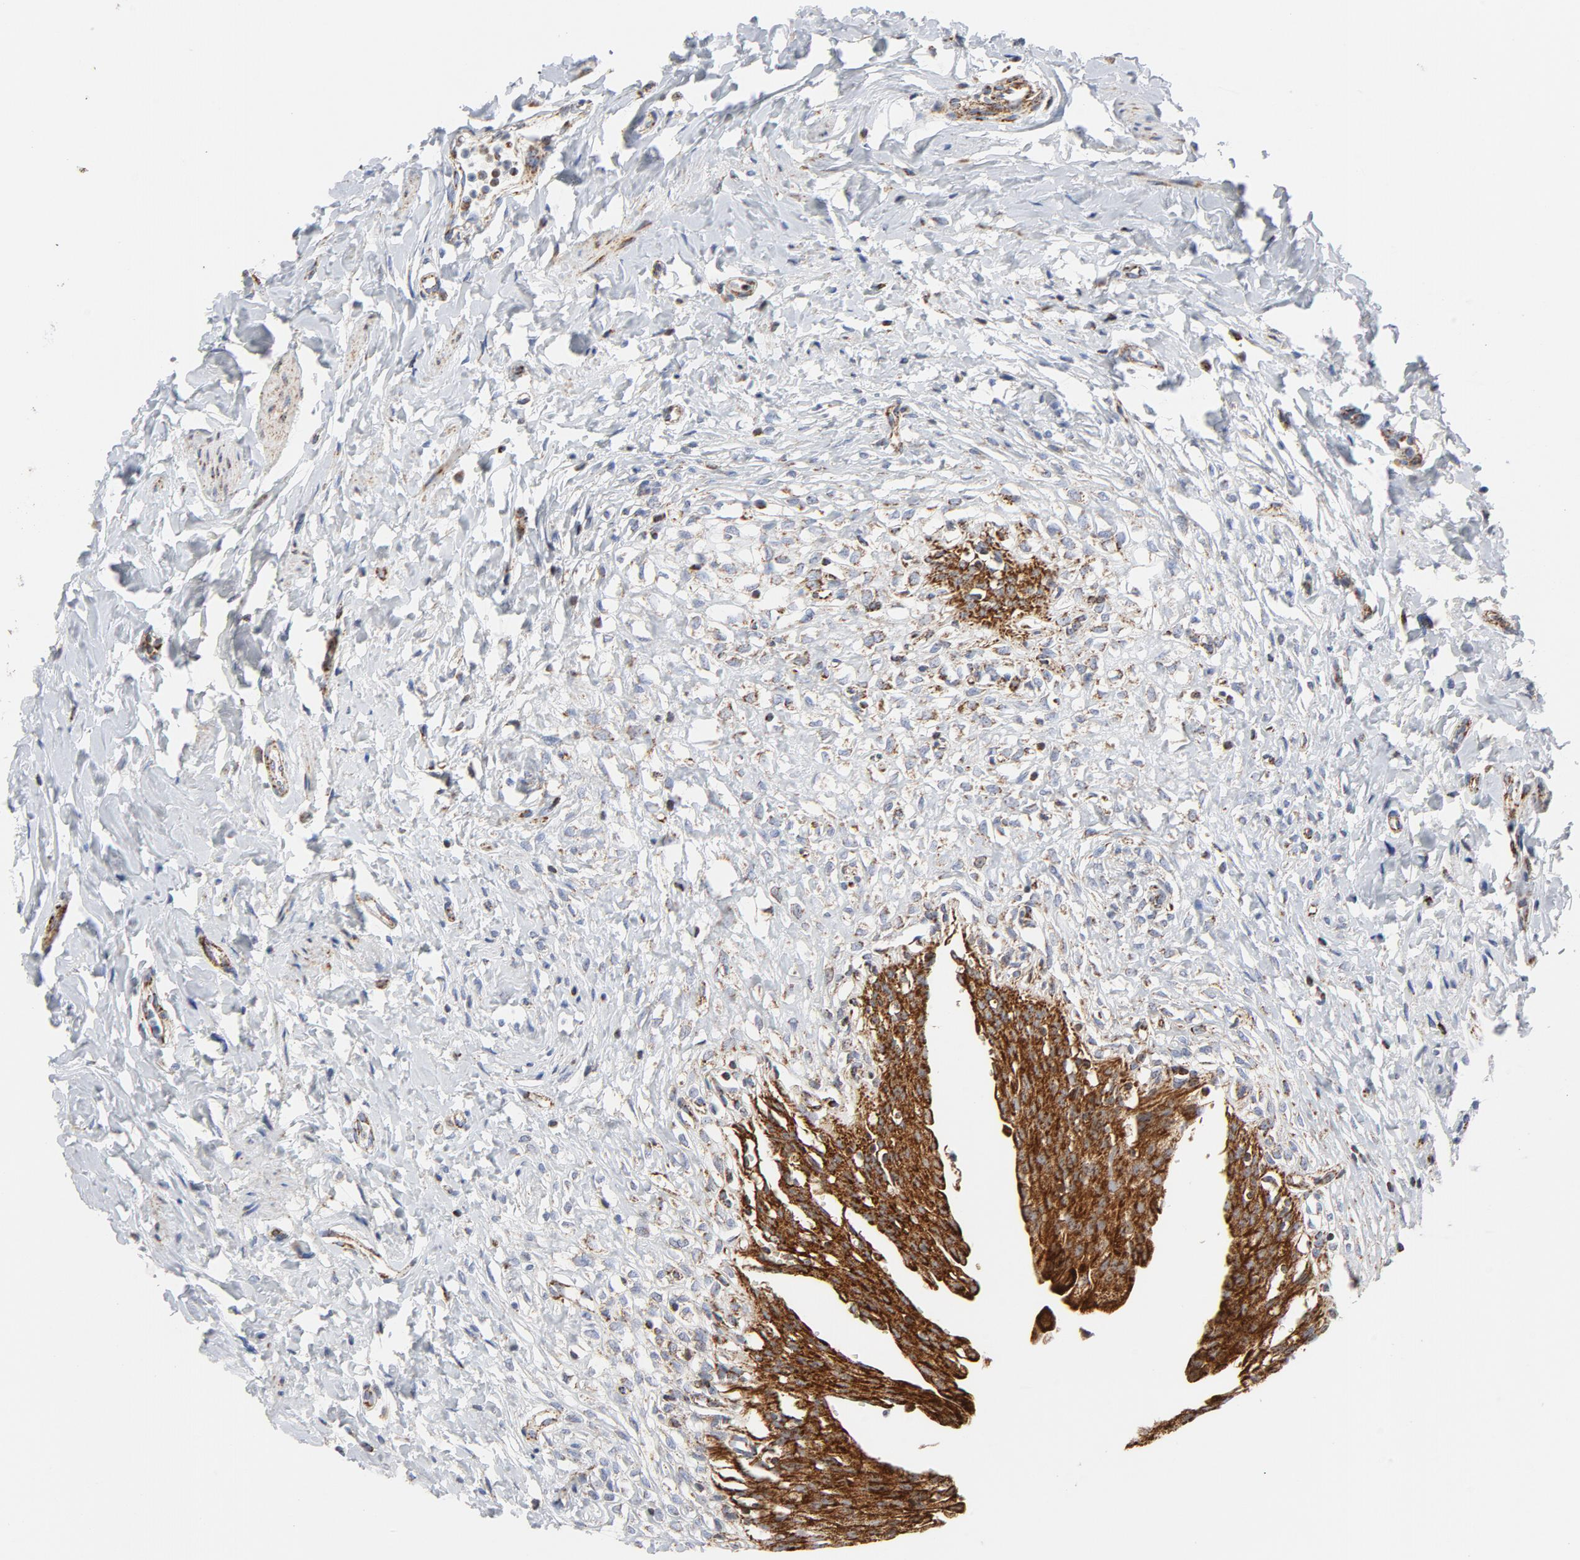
{"staining": {"intensity": "strong", "quantity": ">75%", "location": "cytoplasmic/membranous"}, "tissue": "urinary bladder", "cell_type": "Urothelial cells", "image_type": "normal", "snomed": [{"axis": "morphology", "description": "Normal tissue, NOS"}, {"axis": "topography", "description": "Urinary bladder"}], "caption": "High-magnification brightfield microscopy of unremarkable urinary bladder stained with DAB (3,3'-diaminobenzidine) (brown) and counterstained with hematoxylin (blue). urothelial cells exhibit strong cytoplasmic/membranous staining is appreciated in approximately>75% of cells.", "gene": "CYCS", "patient": {"sex": "female", "age": 80}}